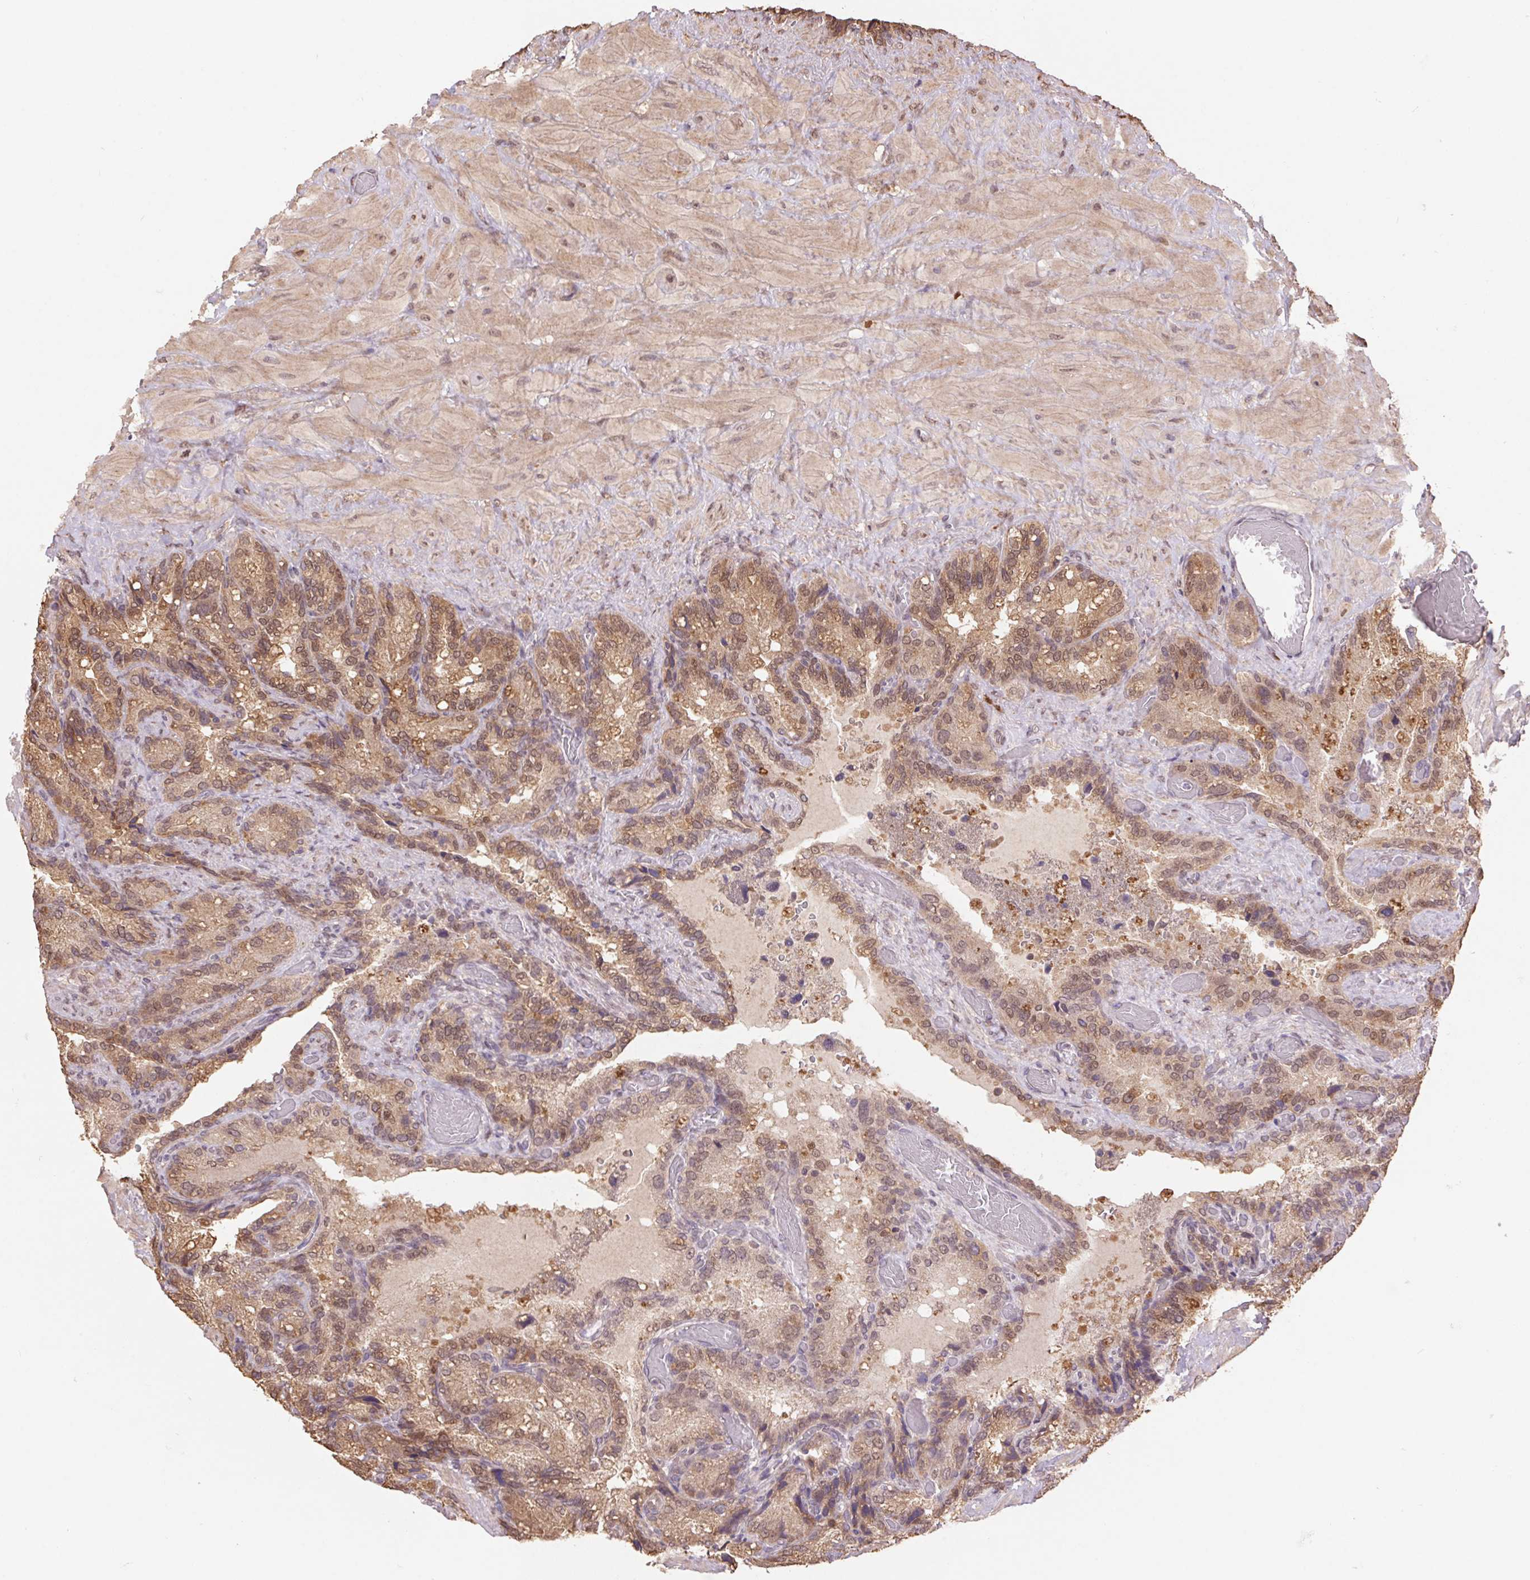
{"staining": {"intensity": "moderate", "quantity": ">75%", "location": "cytoplasmic/membranous,nuclear"}, "tissue": "seminal vesicle", "cell_type": "Glandular cells", "image_type": "normal", "snomed": [{"axis": "morphology", "description": "Normal tissue, NOS"}, {"axis": "topography", "description": "Seminal veicle"}], "caption": "High-power microscopy captured an immunohistochemistry (IHC) micrograph of benign seminal vesicle, revealing moderate cytoplasmic/membranous,nuclear expression in approximately >75% of glandular cells. The staining is performed using DAB (3,3'-diaminobenzidine) brown chromogen to label protein expression. The nuclei are counter-stained blue using hematoxylin.", "gene": "CUTA", "patient": {"sex": "male", "age": 60}}